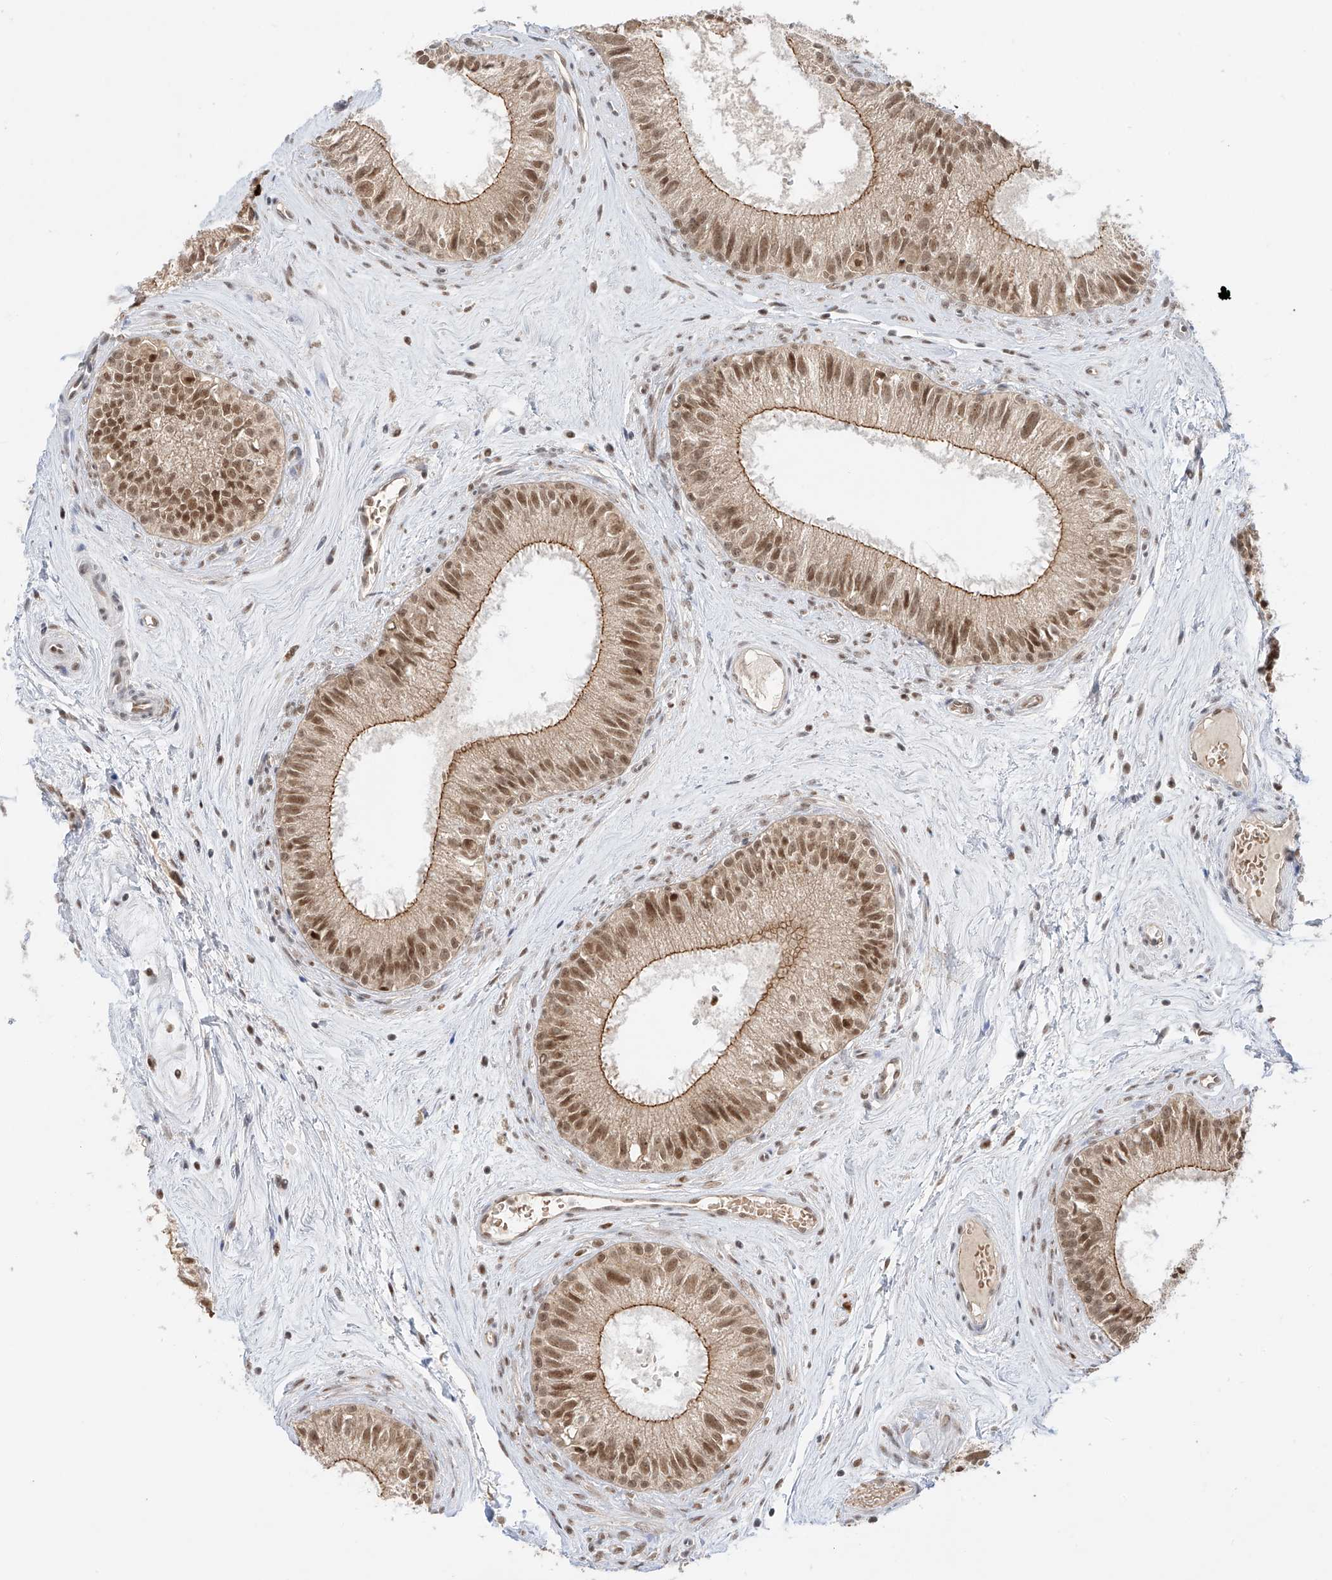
{"staining": {"intensity": "moderate", "quantity": ">75%", "location": "cytoplasmic/membranous,nuclear"}, "tissue": "epididymis", "cell_type": "Glandular cells", "image_type": "normal", "snomed": [{"axis": "morphology", "description": "Normal tissue, NOS"}, {"axis": "topography", "description": "Epididymis"}], "caption": "IHC staining of benign epididymis, which demonstrates medium levels of moderate cytoplasmic/membranous,nuclear expression in about >75% of glandular cells indicating moderate cytoplasmic/membranous,nuclear protein positivity. The staining was performed using DAB (brown) for protein detection and nuclei were counterstained in hematoxylin (blue).", "gene": "POGK", "patient": {"sex": "male", "age": 71}}